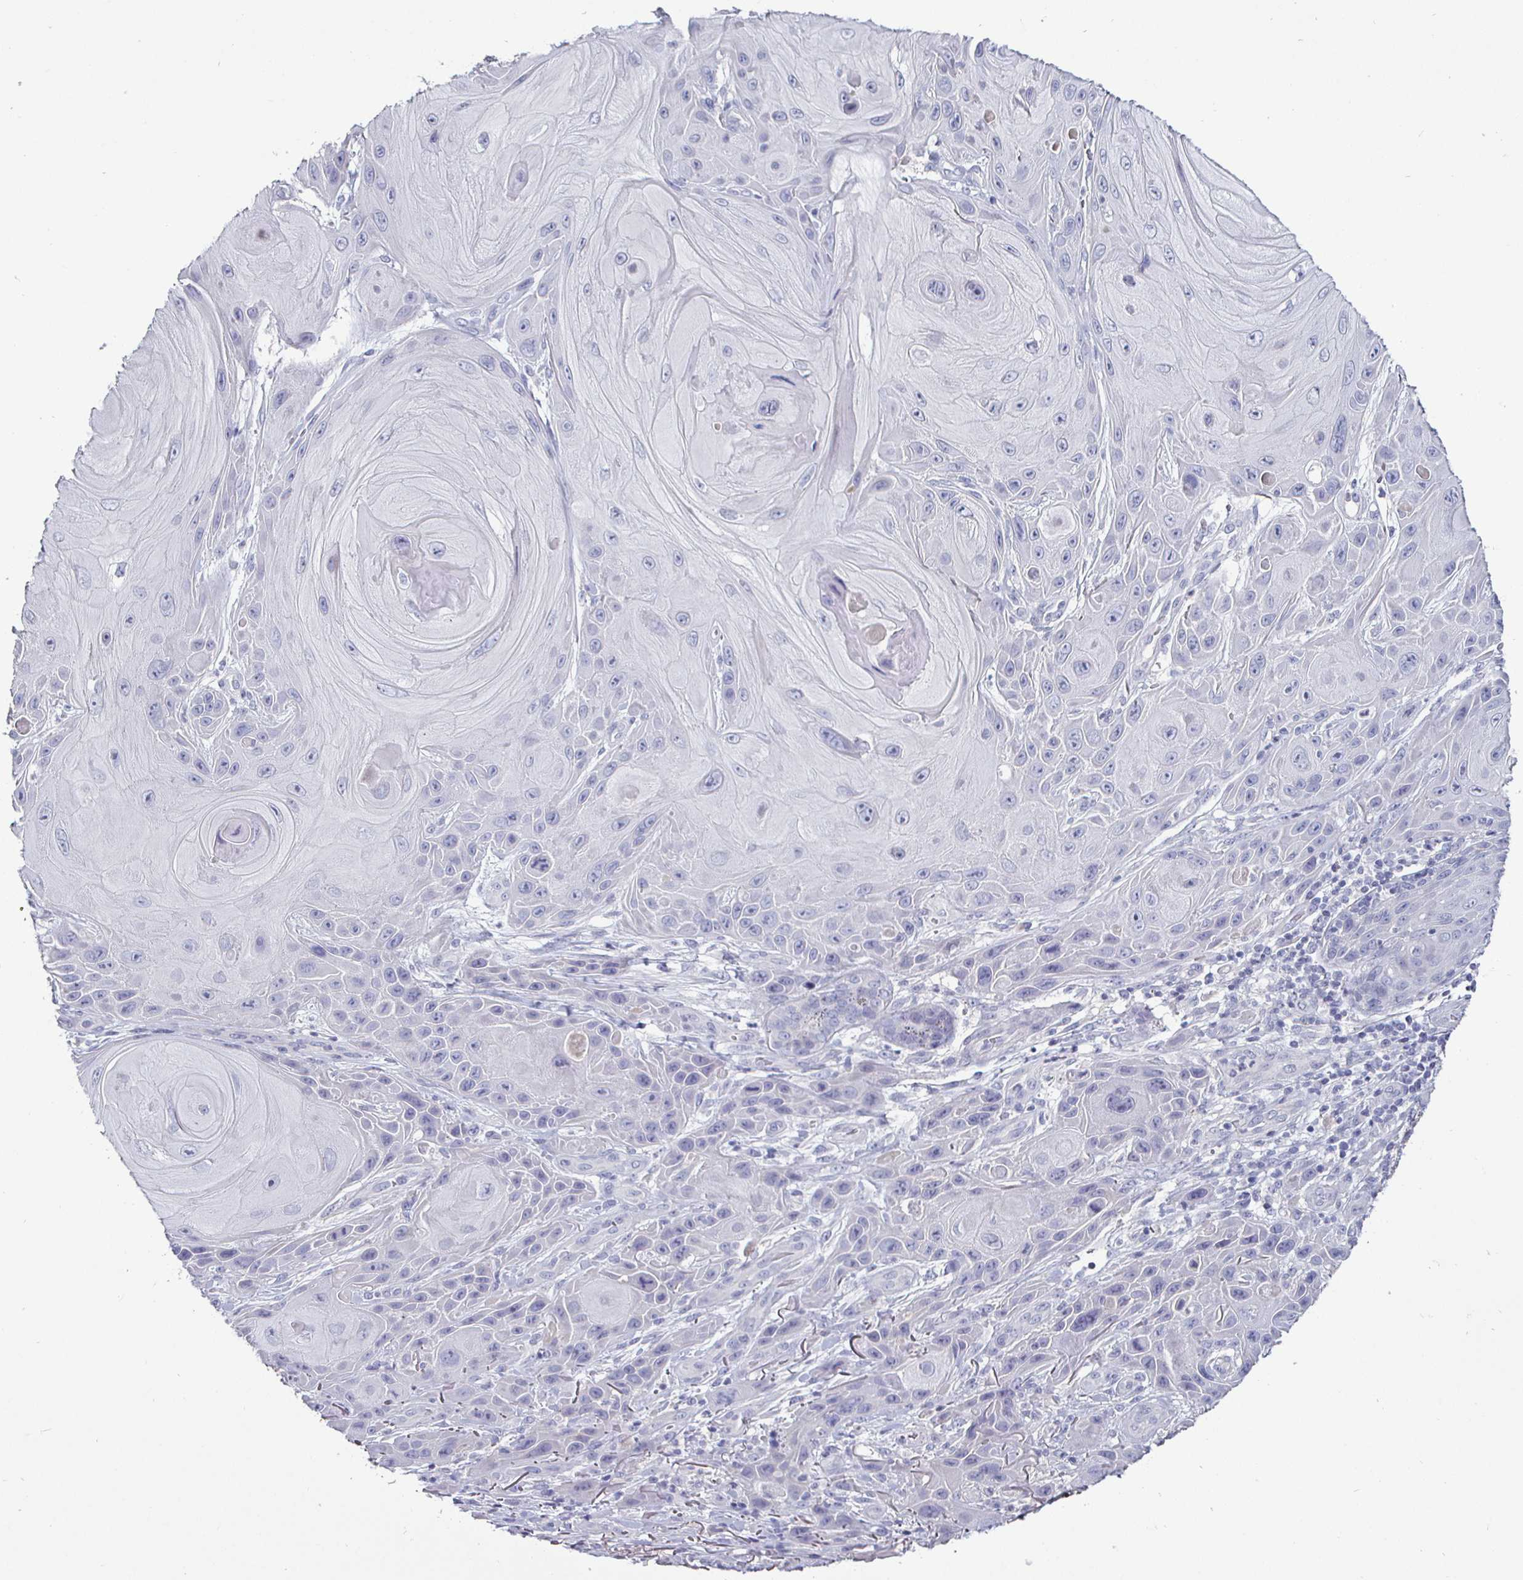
{"staining": {"intensity": "negative", "quantity": "none", "location": "none"}, "tissue": "skin cancer", "cell_type": "Tumor cells", "image_type": "cancer", "snomed": [{"axis": "morphology", "description": "Squamous cell carcinoma, NOS"}, {"axis": "topography", "description": "Skin"}], "caption": "A histopathology image of human squamous cell carcinoma (skin) is negative for staining in tumor cells.", "gene": "ENPP1", "patient": {"sex": "female", "age": 94}}